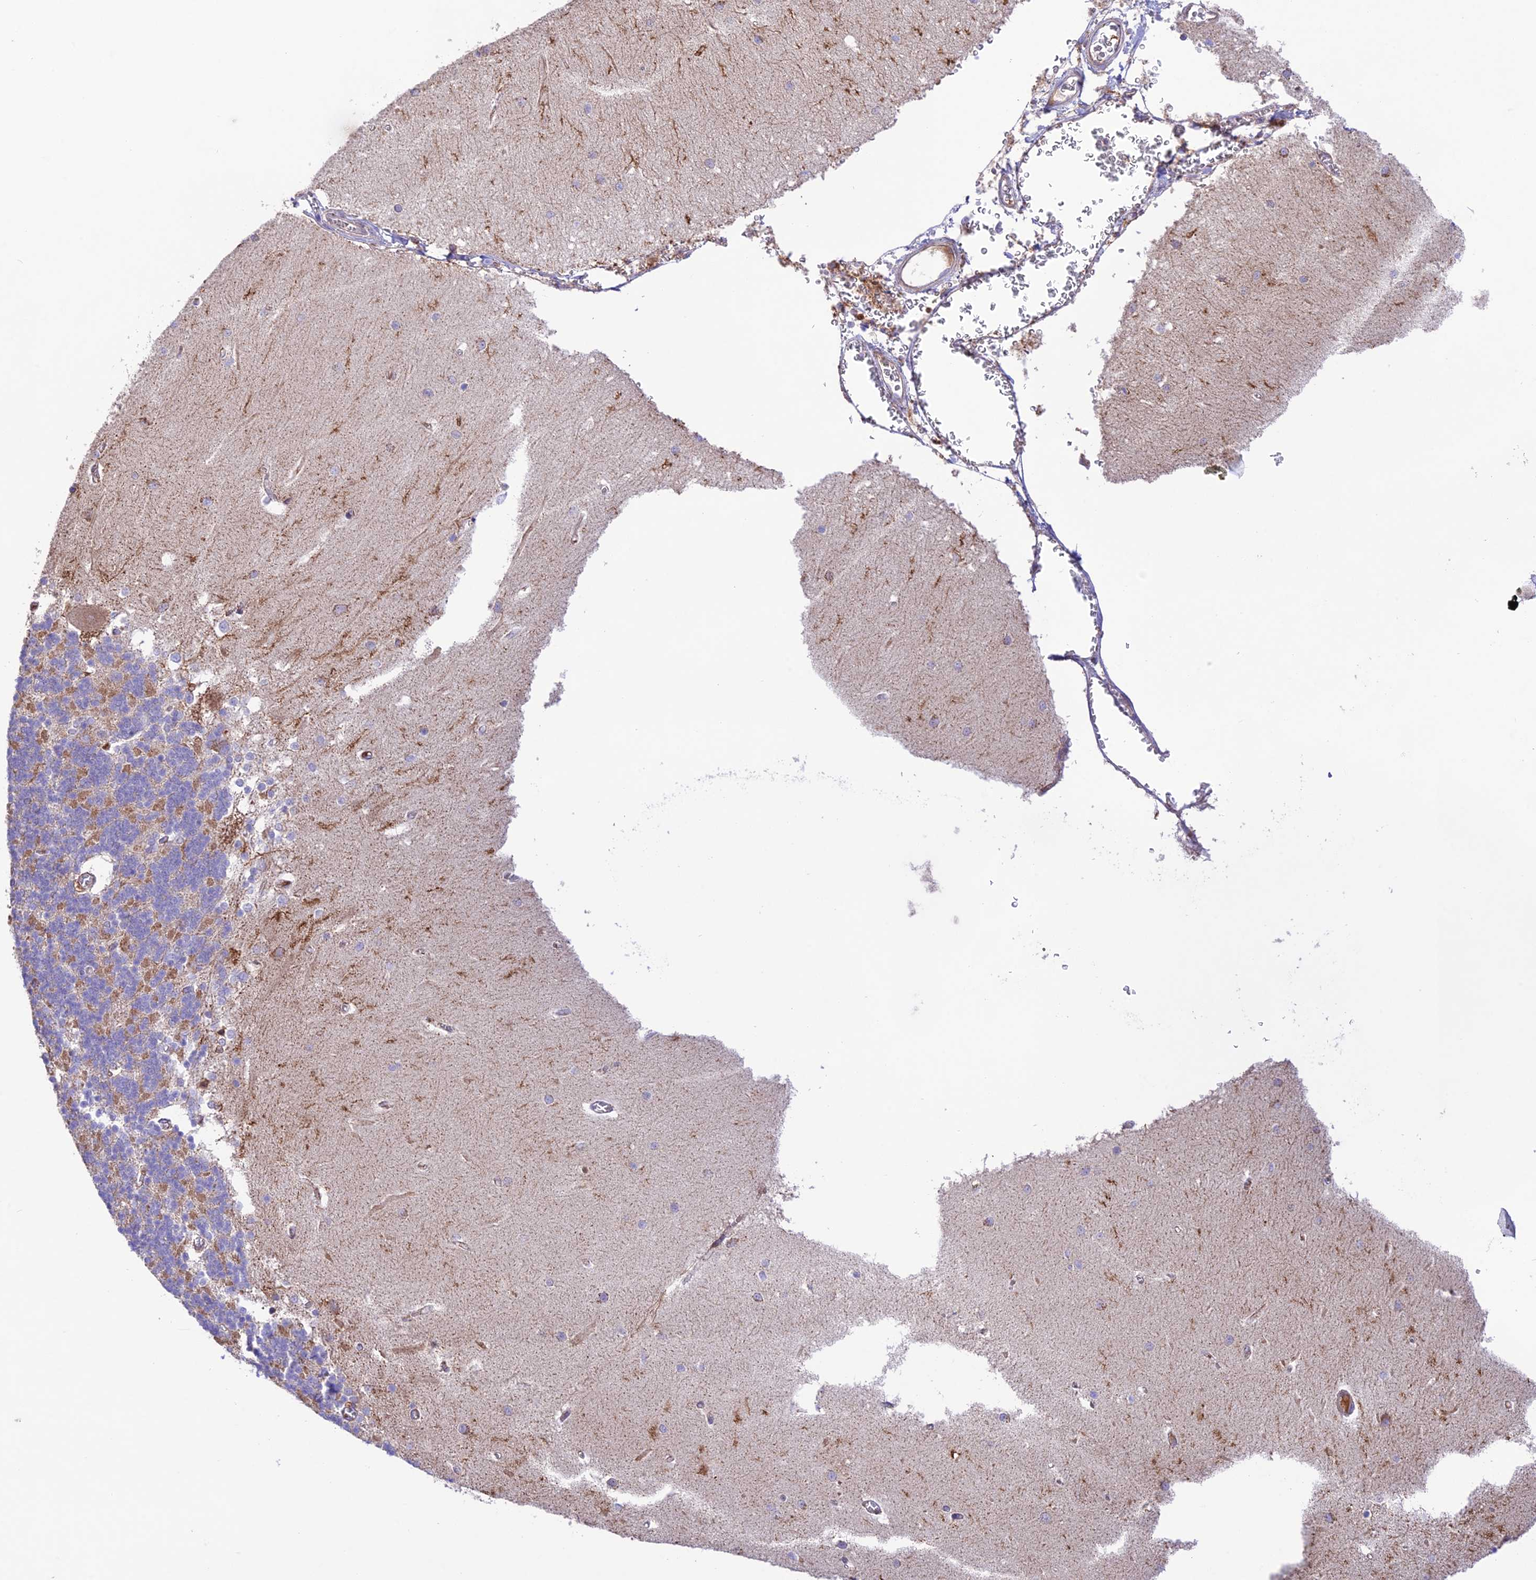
{"staining": {"intensity": "moderate", "quantity": "25%-75%", "location": "cytoplasmic/membranous"}, "tissue": "cerebellum", "cell_type": "Cells in granular layer", "image_type": "normal", "snomed": [{"axis": "morphology", "description": "Normal tissue, NOS"}, {"axis": "topography", "description": "Cerebellum"}], "caption": "Immunohistochemistry (IHC) (DAB) staining of benign human cerebellum reveals moderate cytoplasmic/membranous protein staining in about 25%-75% of cells in granular layer.", "gene": "UAP1L1", "patient": {"sex": "male", "age": 37}}